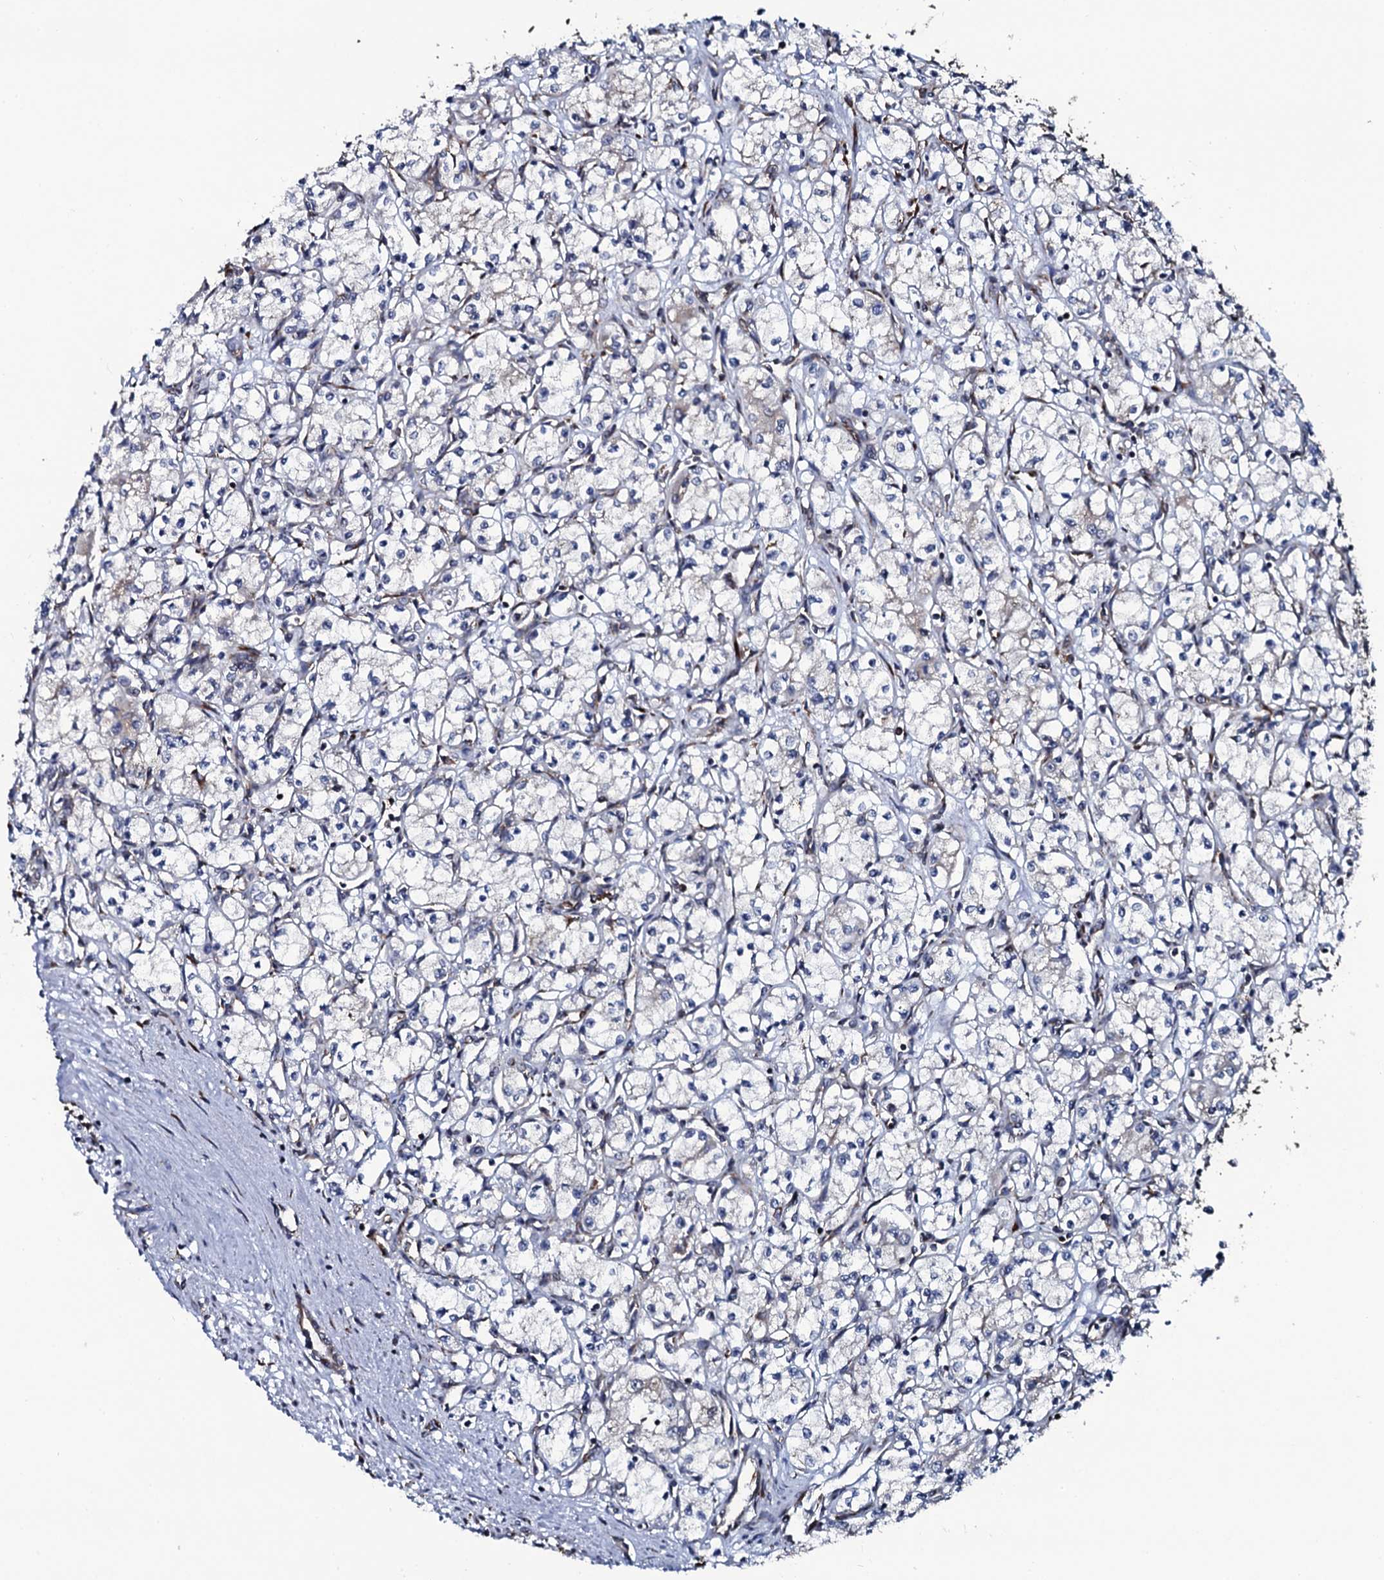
{"staining": {"intensity": "negative", "quantity": "none", "location": "none"}, "tissue": "renal cancer", "cell_type": "Tumor cells", "image_type": "cancer", "snomed": [{"axis": "morphology", "description": "Adenocarcinoma, NOS"}, {"axis": "topography", "description": "Kidney"}], "caption": "Tumor cells show no significant protein expression in adenocarcinoma (renal).", "gene": "SPTY2D1", "patient": {"sex": "male", "age": 59}}